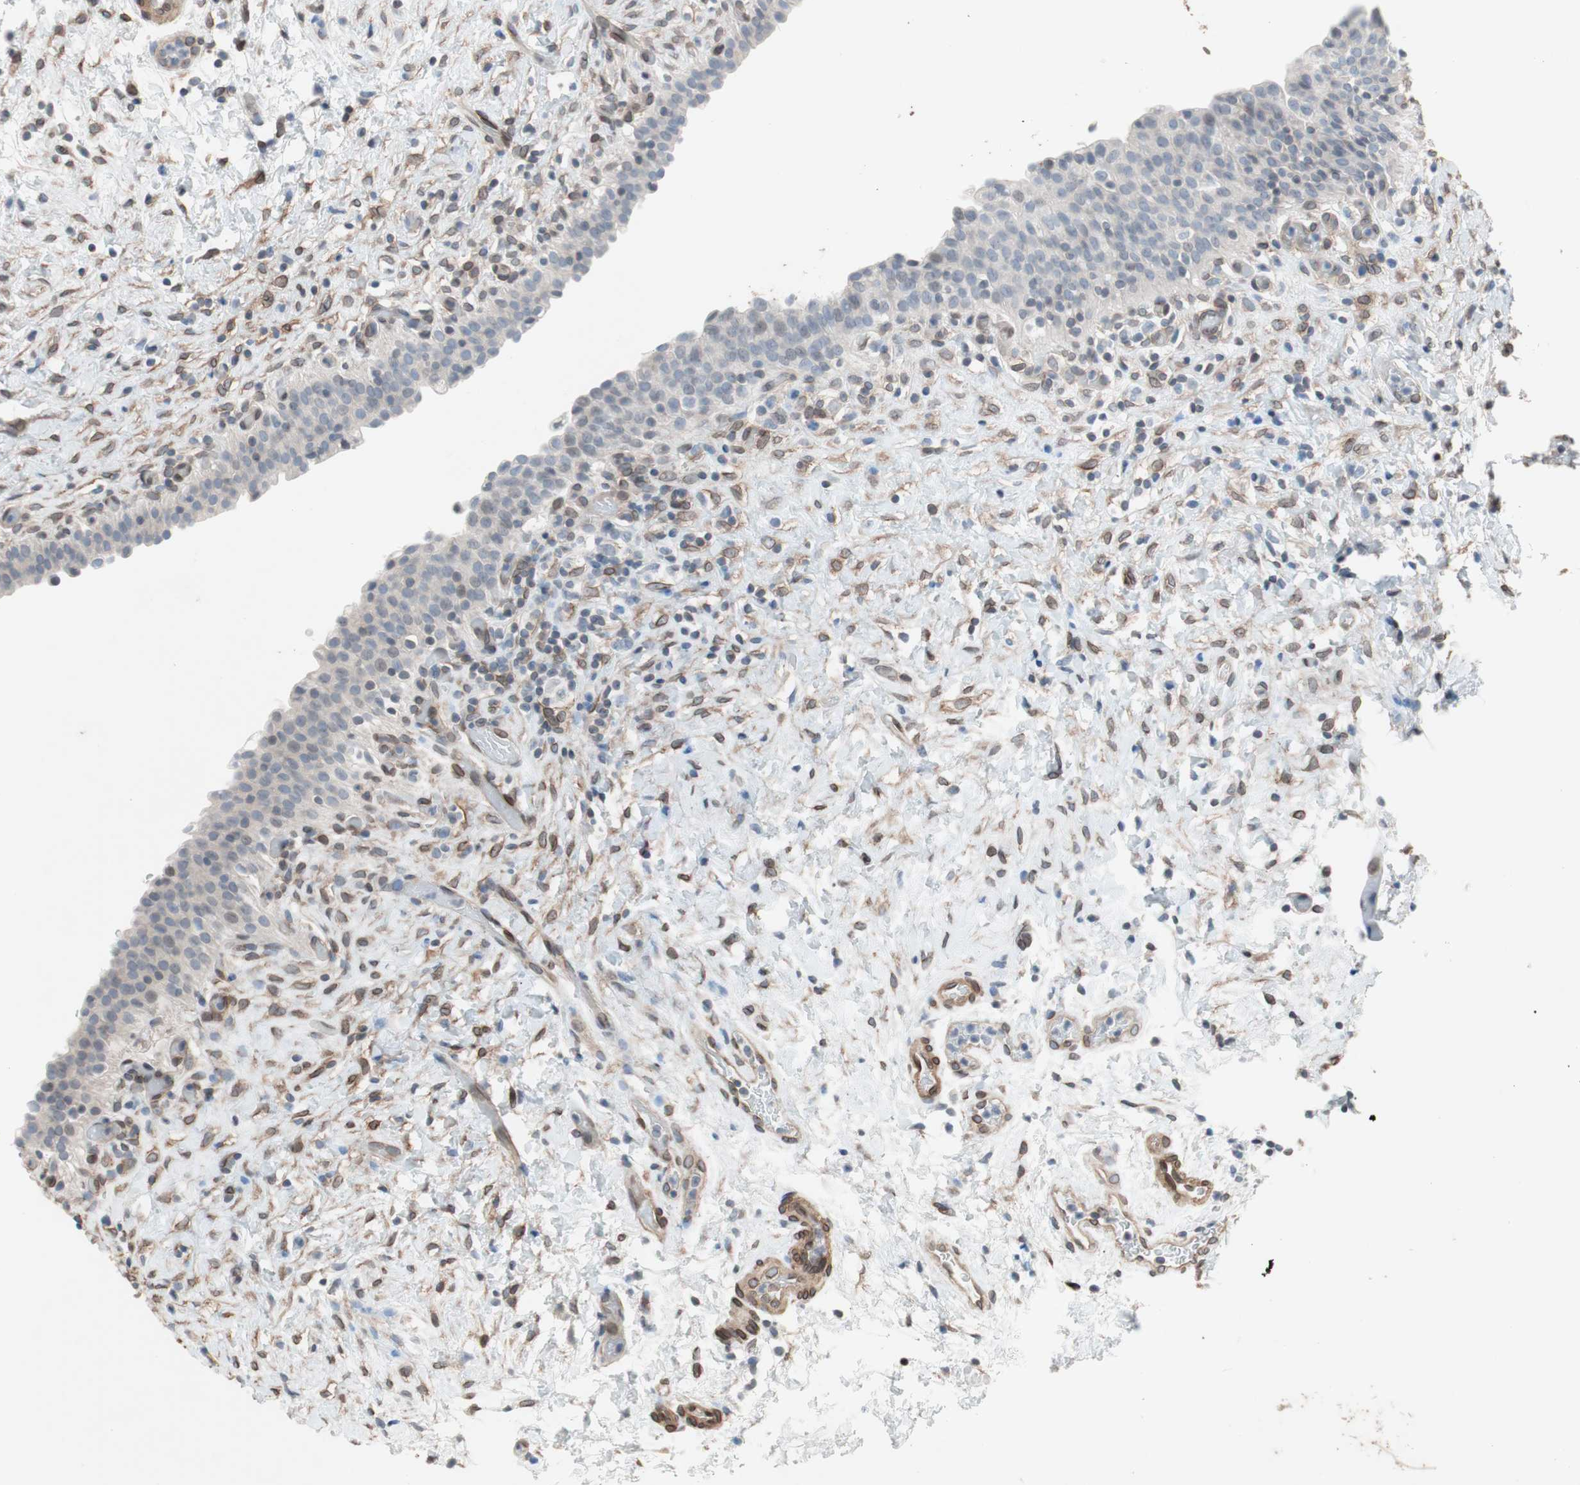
{"staining": {"intensity": "negative", "quantity": "none", "location": "none"}, "tissue": "urinary bladder", "cell_type": "Urothelial cells", "image_type": "normal", "snomed": [{"axis": "morphology", "description": "Normal tissue, NOS"}, {"axis": "topography", "description": "Urinary bladder"}], "caption": "Immunohistochemistry (IHC) image of unremarkable urinary bladder stained for a protein (brown), which reveals no staining in urothelial cells. The staining was performed using DAB to visualize the protein expression in brown, while the nuclei were stained in blue with hematoxylin (Magnification: 20x).", "gene": "ARNT2", "patient": {"sex": "male", "age": 51}}